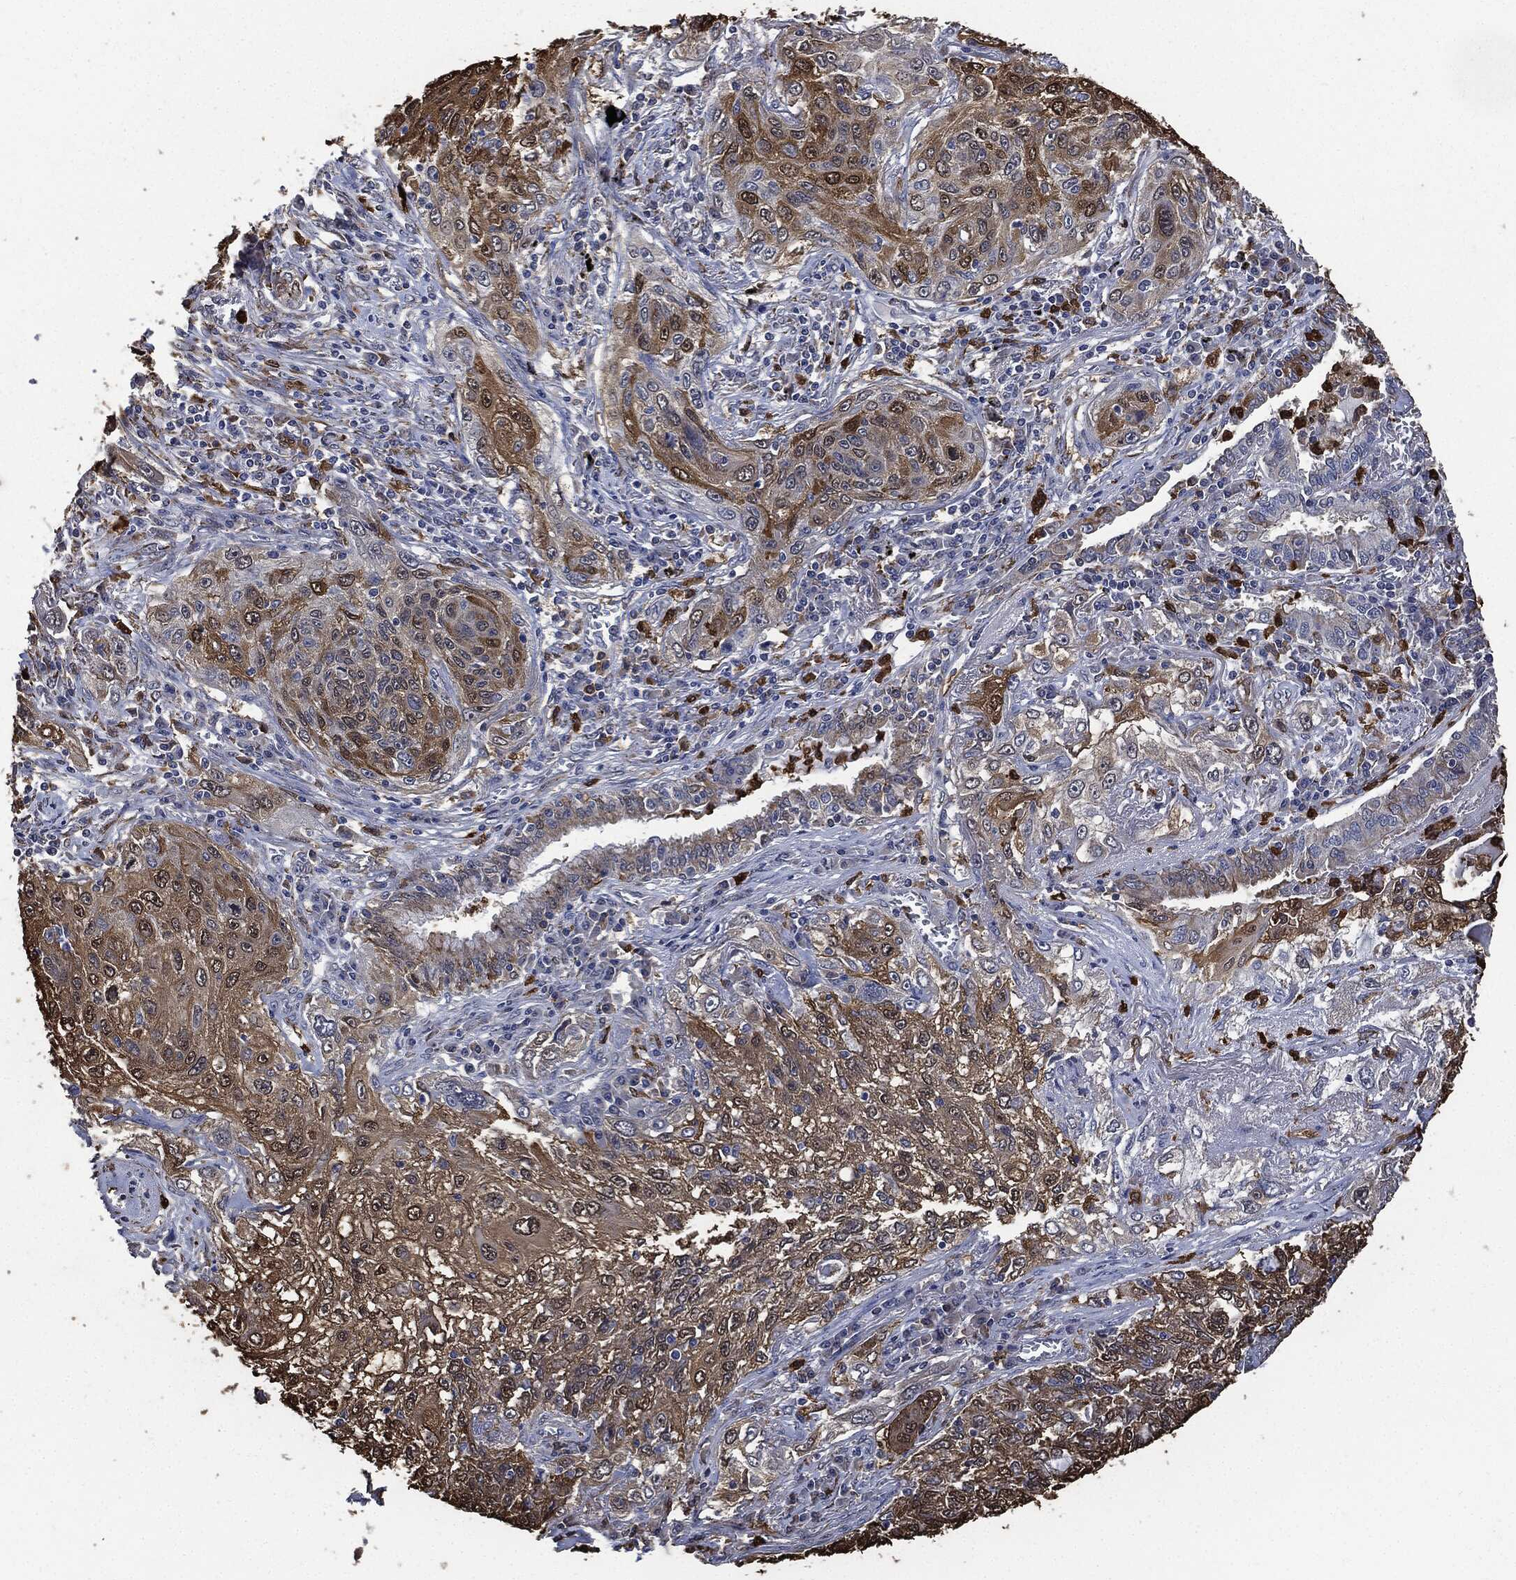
{"staining": {"intensity": "moderate", "quantity": ">75%", "location": "cytoplasmic/membranous"}, "tissue": "lung cancer", "cell_type": "Tumor cells", "image_type": "cancer", "snomed": [{"axis": "morphology", "description": "Squamous cell carcinoma, NOS"}, {"axis": "topography", "description": "Lung"}], "caption": "High-magnification brightfield microscopy of lung squamous cell carcinoma stained with DAB (3,3'-diaminobenzidine) (brown) and counterstained with hematoxylin (blue). tumor cells exhibit moderate cytoplasmic/membranous positivity is seen in about>75% of cells.", "gene": "S100A9", "patient": {"sex": "female", "age": 69}}